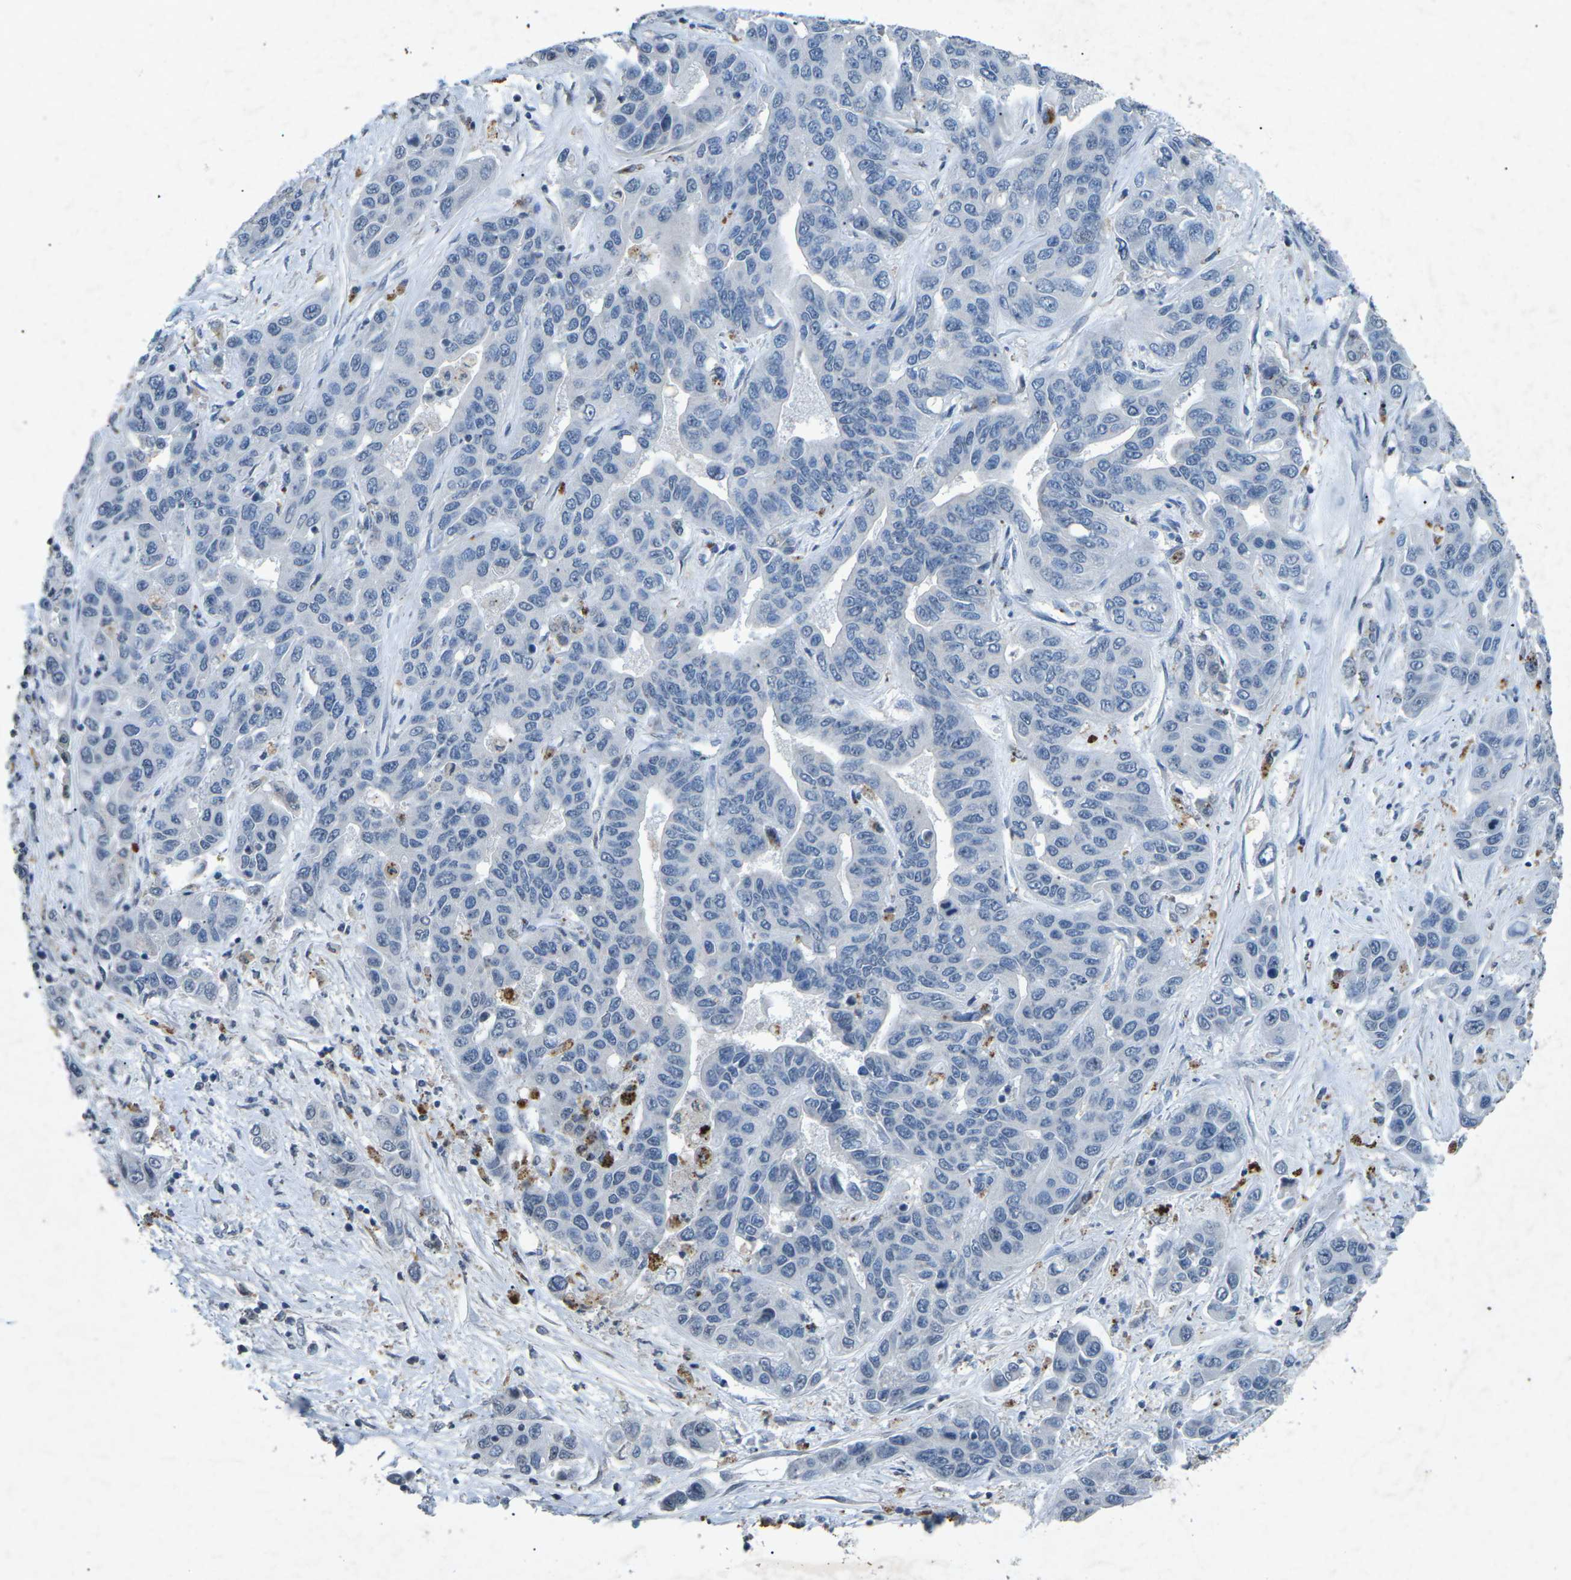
{"staining": {"intensity": "negative", "quantity": "none", "location": "none"}, "tissue": "liver cancer", "cell_type": "Tumor cells", "image_type": "cancer", "snomed": [{"axis": "morphology", "description": "Cholangiocarcinoma"}, {"axis": "topography", "description": "Liver"}], "caption": "A high-resolution photomicrograph shows immunohistochemistry staining of liver cancer (cholangiocarcinoma), which displays no significant staining in tumor cells. The staining is performed using DAB (3,3'-diaminobenzidine) brown chromogen with nuclei counter-stained in using hematoxylin.", "gene": "A1BG", "patient": {"sex": "female", "age": 52}}